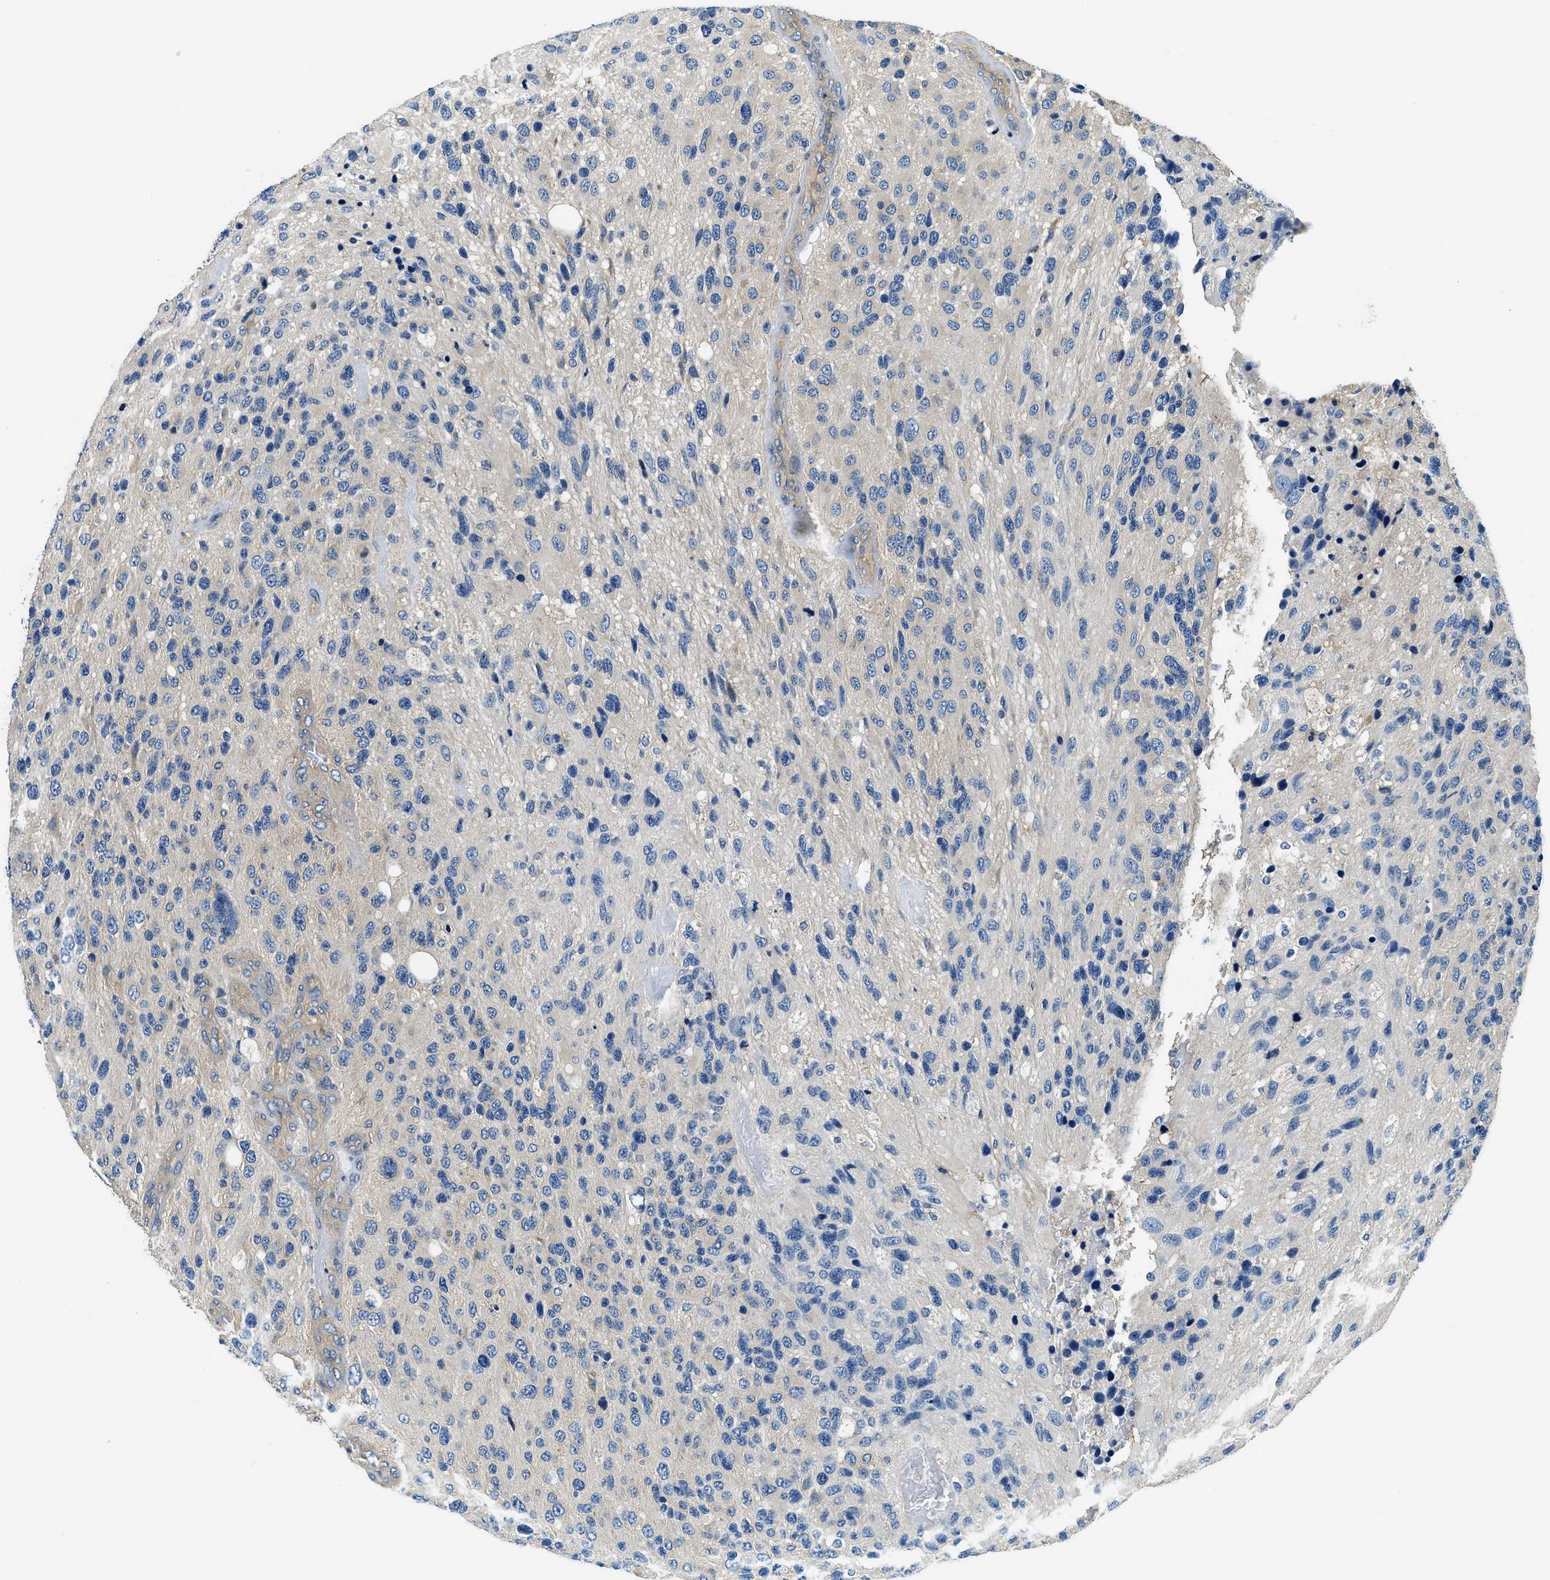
{"staining": {"intensity": "negative", "quantity": "none", "location": "none"}, "tissue": "glioma", "cell_type": "Tumor cells", "image_type": "cancer", "snomed": [{"axis": "morphology", "description": "Glioma, malignant, High grade"}, {"axis": "topography", "description": "Brain"}], "caption": "Malignant glioma (high-grade) stained for a protein using IHC exhibits no staining tumor cells.", "gene": "TWF1", "patient": {"sex": "female", "age": 58}}